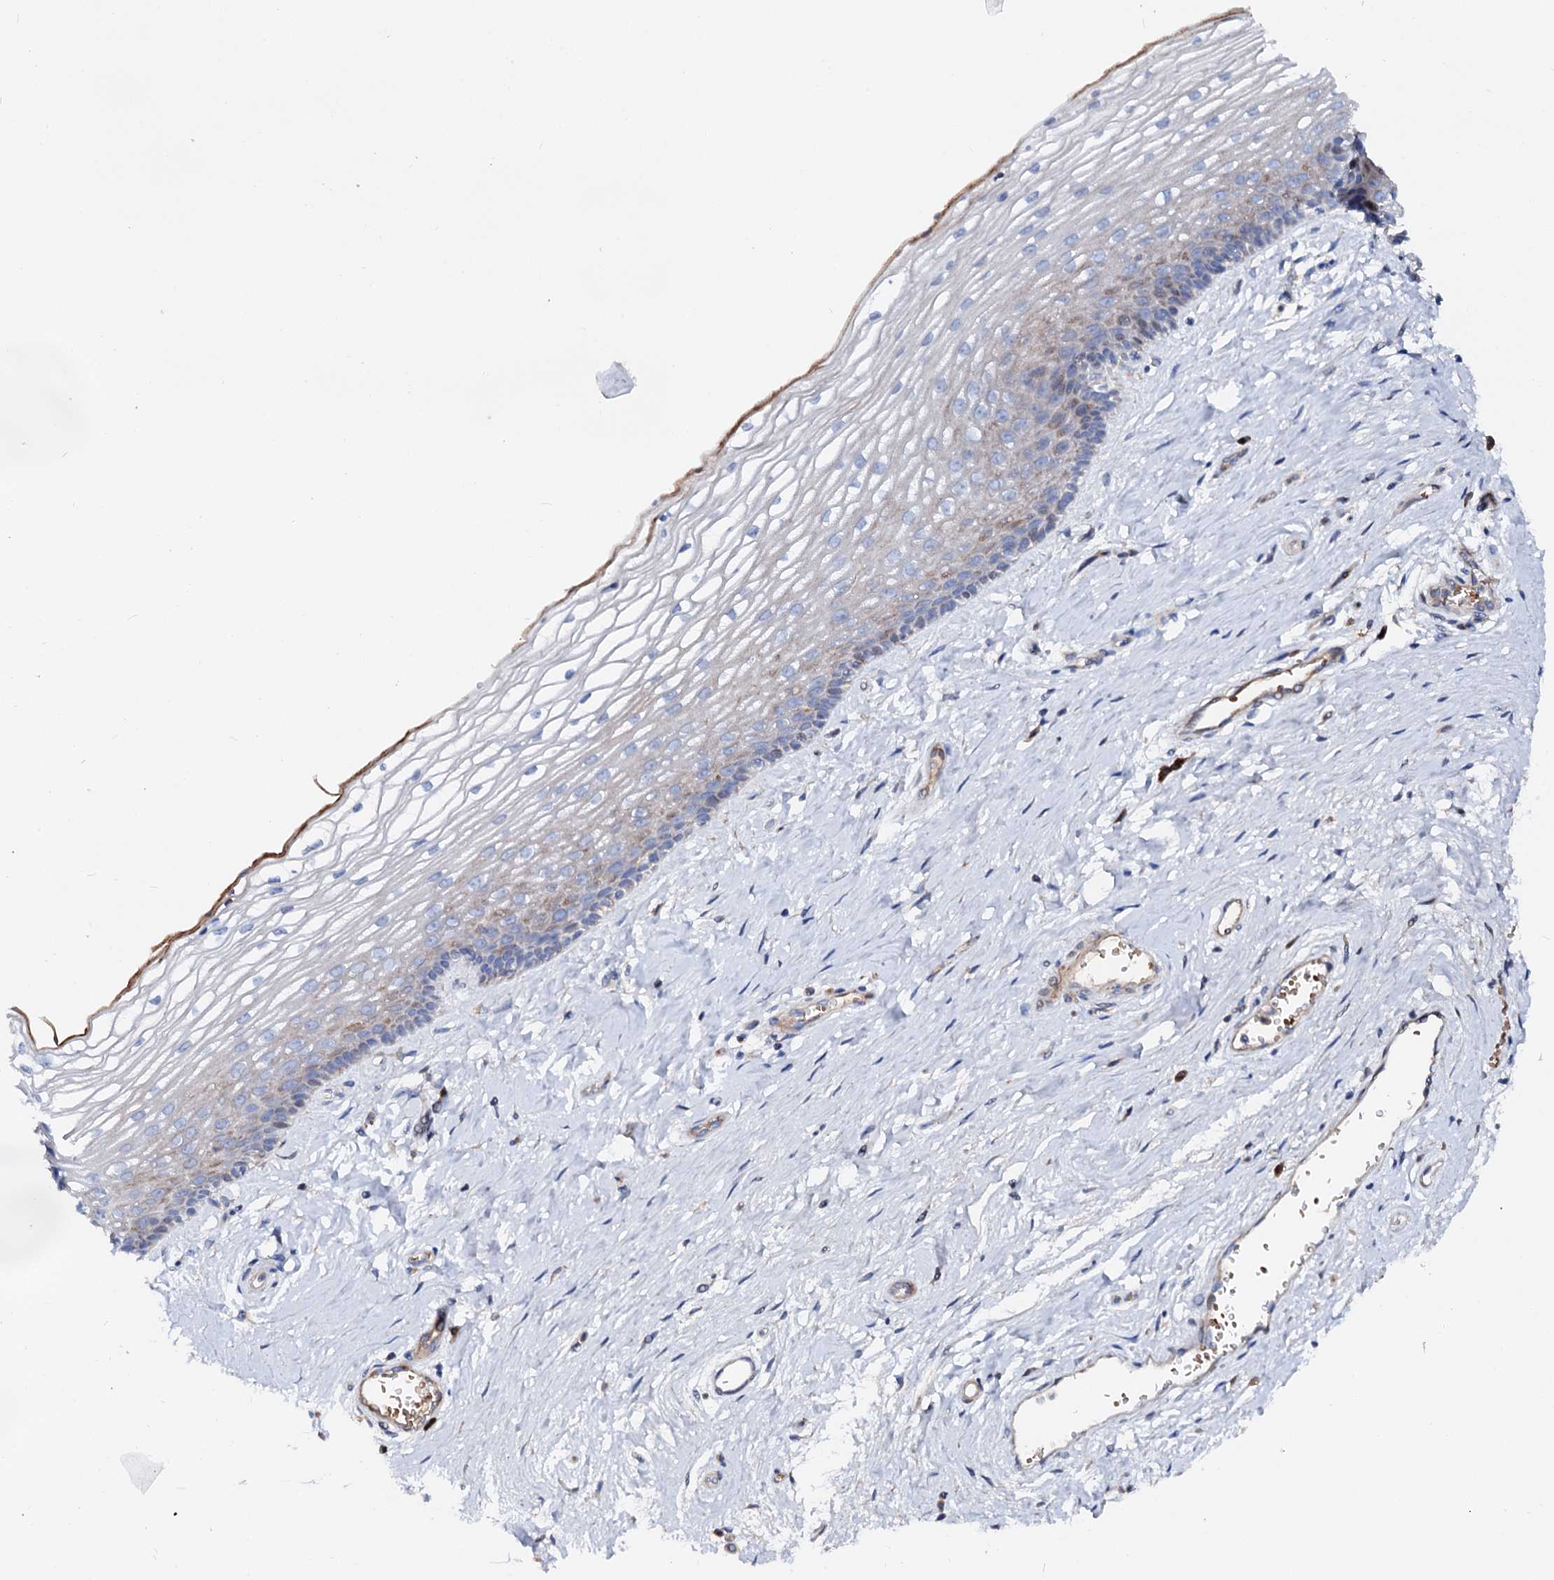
{"staining": {"intensity": "moderate", "quantity": "<25%", "location": "cytoplasmic/membranous"}, "tissue": "vagina", "cell_type": "Squamous epithelial cells", "image_type": "normal", "snomed": [{"axis": "morphology", "description": "Normal tissue, NOS"}, {"axis": "topography", "description": "Vagina"}], "caption": "IHC of unremarkable vagina exhibits low levels of moderate cytoplasmic/membranous expression in approximately <25% of squamous epithelial cells. (Brightfield microscopy of DAB IHC at high magnification).", "gene": "SLC10A7", "patient": {"sex": "female", "age": 46}}